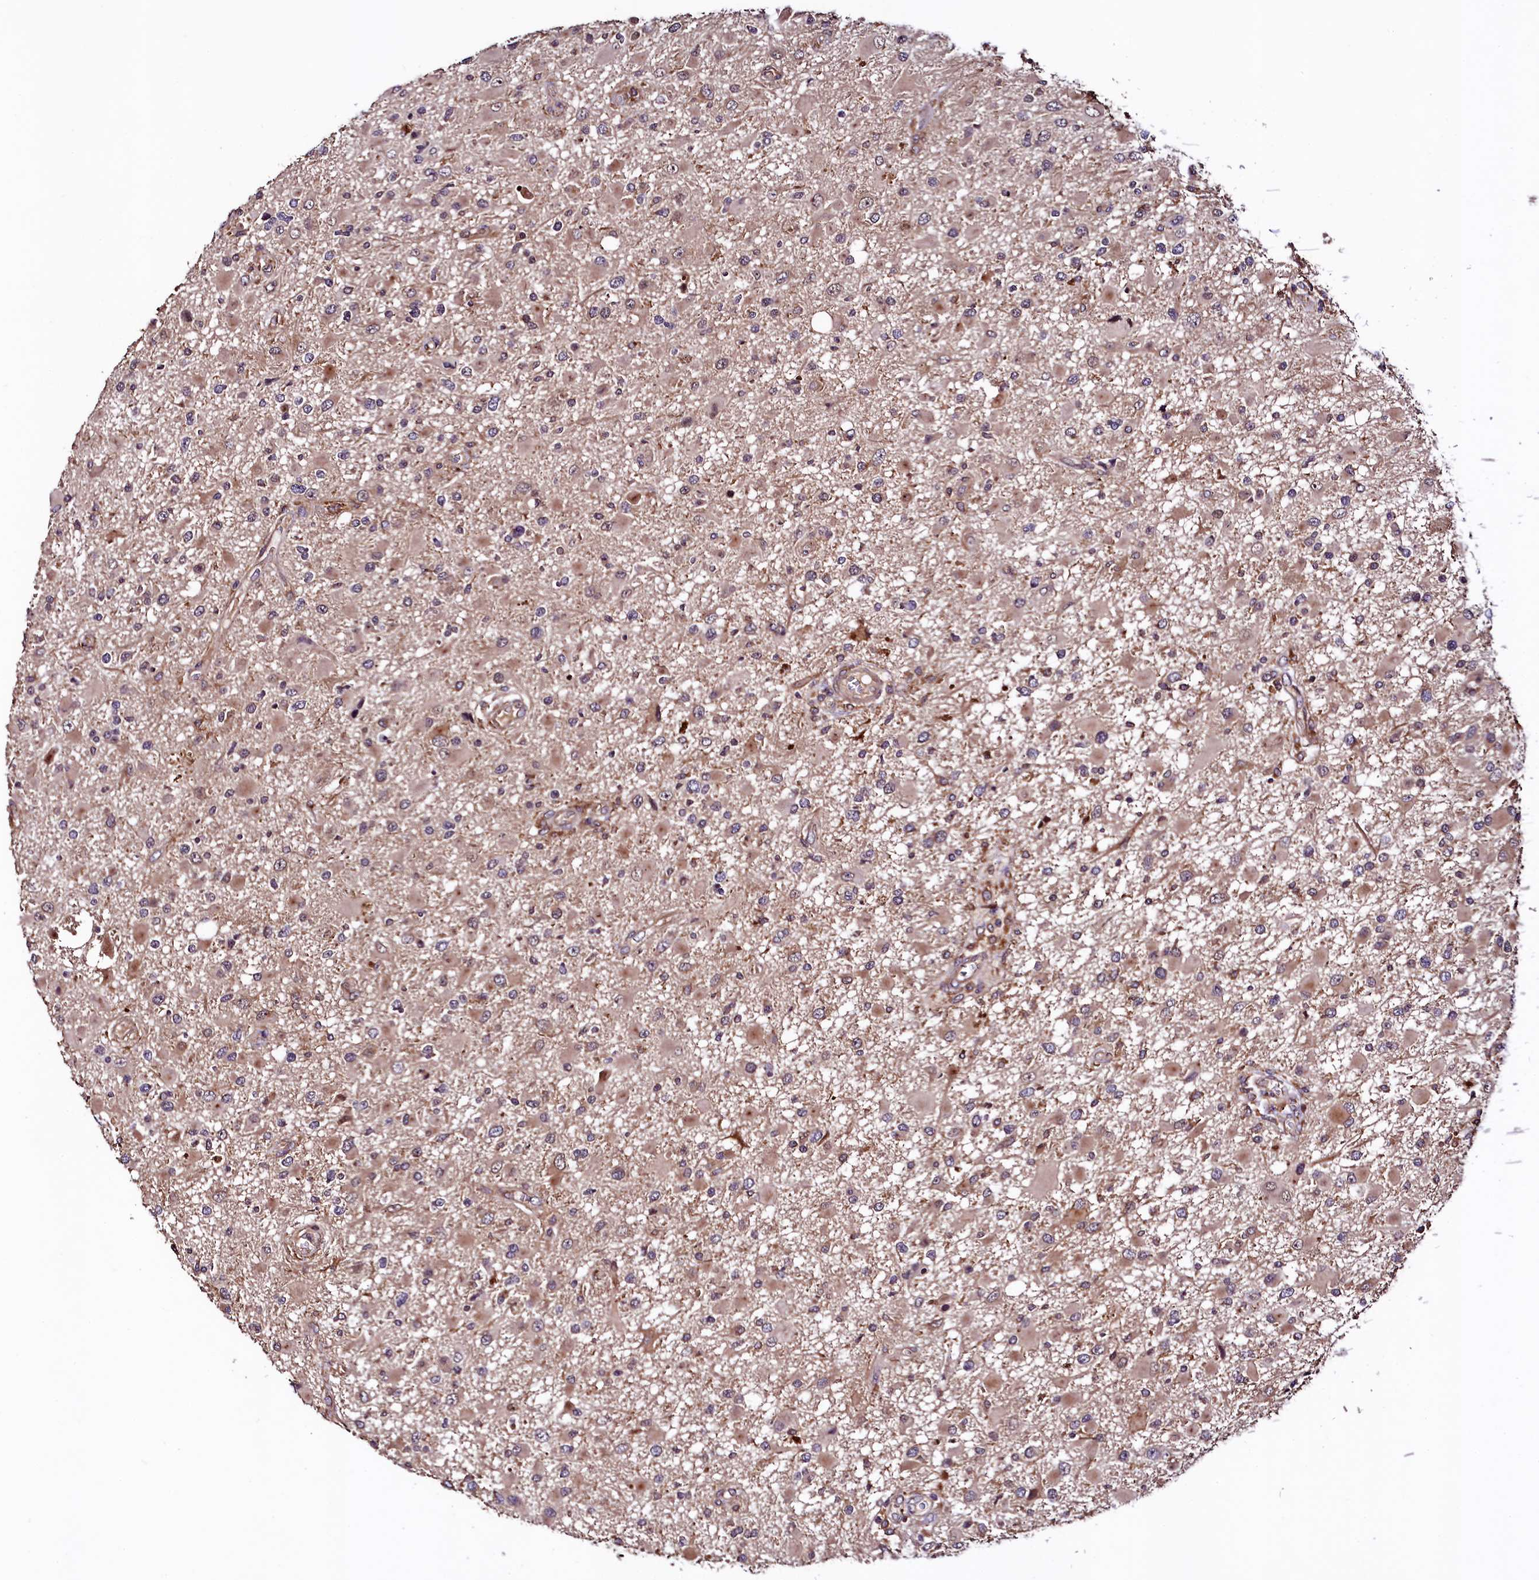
{"staining": {"intensity": "weak", "quantity": ">75%", "location": "cytoplasmic/membranous"}, "tissue": "glioma", "cell_type": "Tumor cells", "image_type": "cancer", "snomed": [{"axis": "morphology", "description": "Glioma, malignant, High grade"}, {"axis": "topography", "description": "Brain"}], "caption": "Malignant high-grade glioma tissue demonstrates weak cytoplasmic/membranous positivity in approximately >75% of tumor cells The staining was performed using DAB to visualize the protein expression in brown, while the nuclei were stained in blue with hematoxylin (Magnification: 20x).", "gene": "VPS35", "patient": {"sex": "male", "age": 53}}